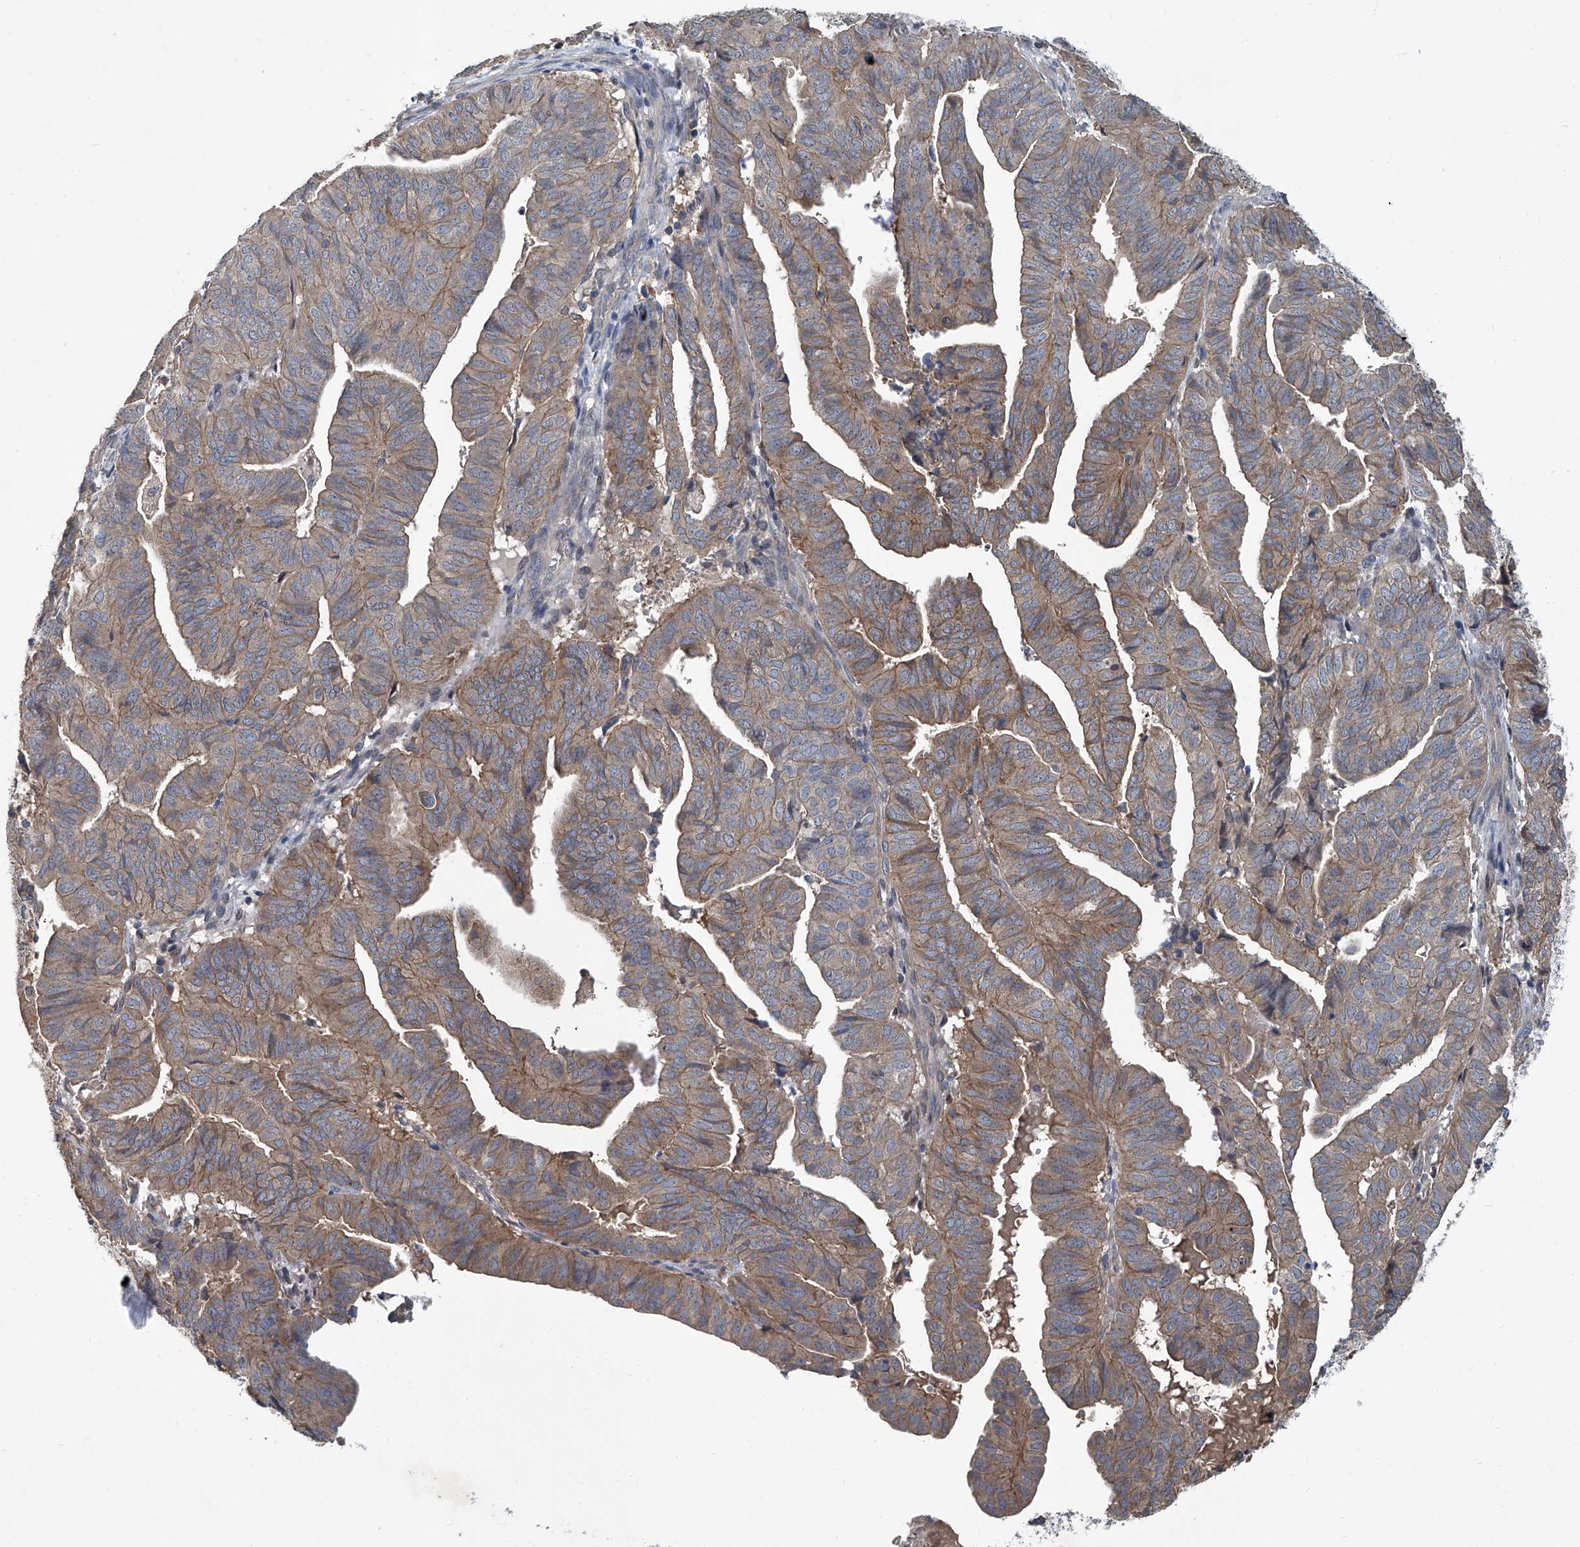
{"staining": {"intensity": "moderate", "quantity": "25%-75%", "location": "cytoplasmic/membranous"}, "tissue": "endometrial cancer", "cell_type": "Tumor cells", "image_type": "cancer", "snomed": [{"axis": "morphology", "description": "Adenocarcinoma, NOS"}, {"axis": "topography", "description": "Uterus"}], "caption": "Moderate cytoplasmic/membranous protein expression is appreciated in approximately 25%-75% of tumor cells in endometrial adenocarcinoma.", "gene": "ANKRD34A", "patient": {"sex": "female", "age": 77}}